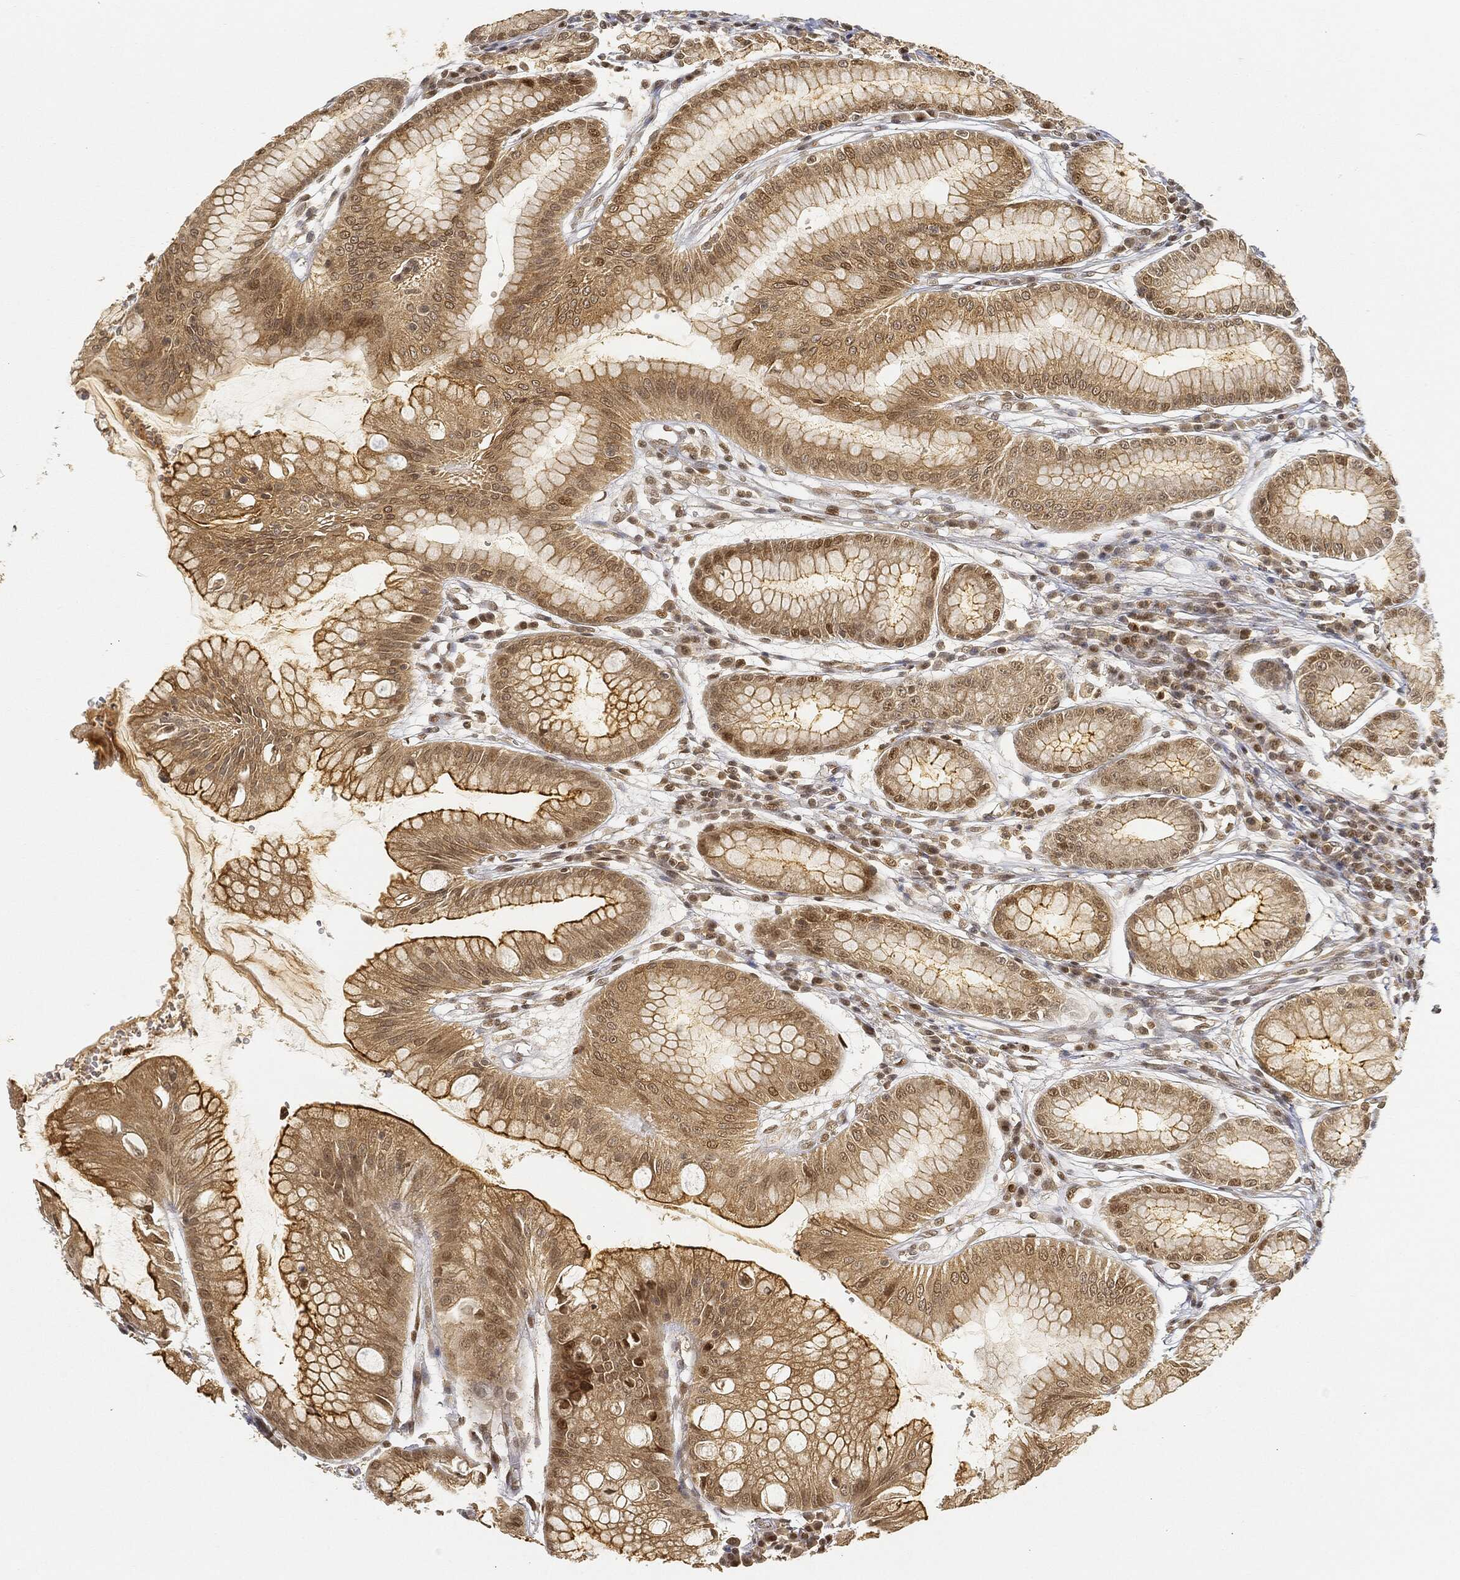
{"staining": {"intensity": "strong", "quantity": "<25%", "location": "nuclear"}, "tissue": "stomach", "cell_type": "Glandular cells", "image_type": "normal", "snomed": [{"axis": "morphology", "description": "Normal tissue, NOS"}, {"axis": "morphology", "description": "Inflammation, NOS"}, {"axis": "topography", "description": "Stomach, lower"}], "caption": "Benign stomach shows strong nuclear expression in approximately <25% of glandular cells.", "gene": "CIB1", "patient": {"sex": "male", "age": 59}}